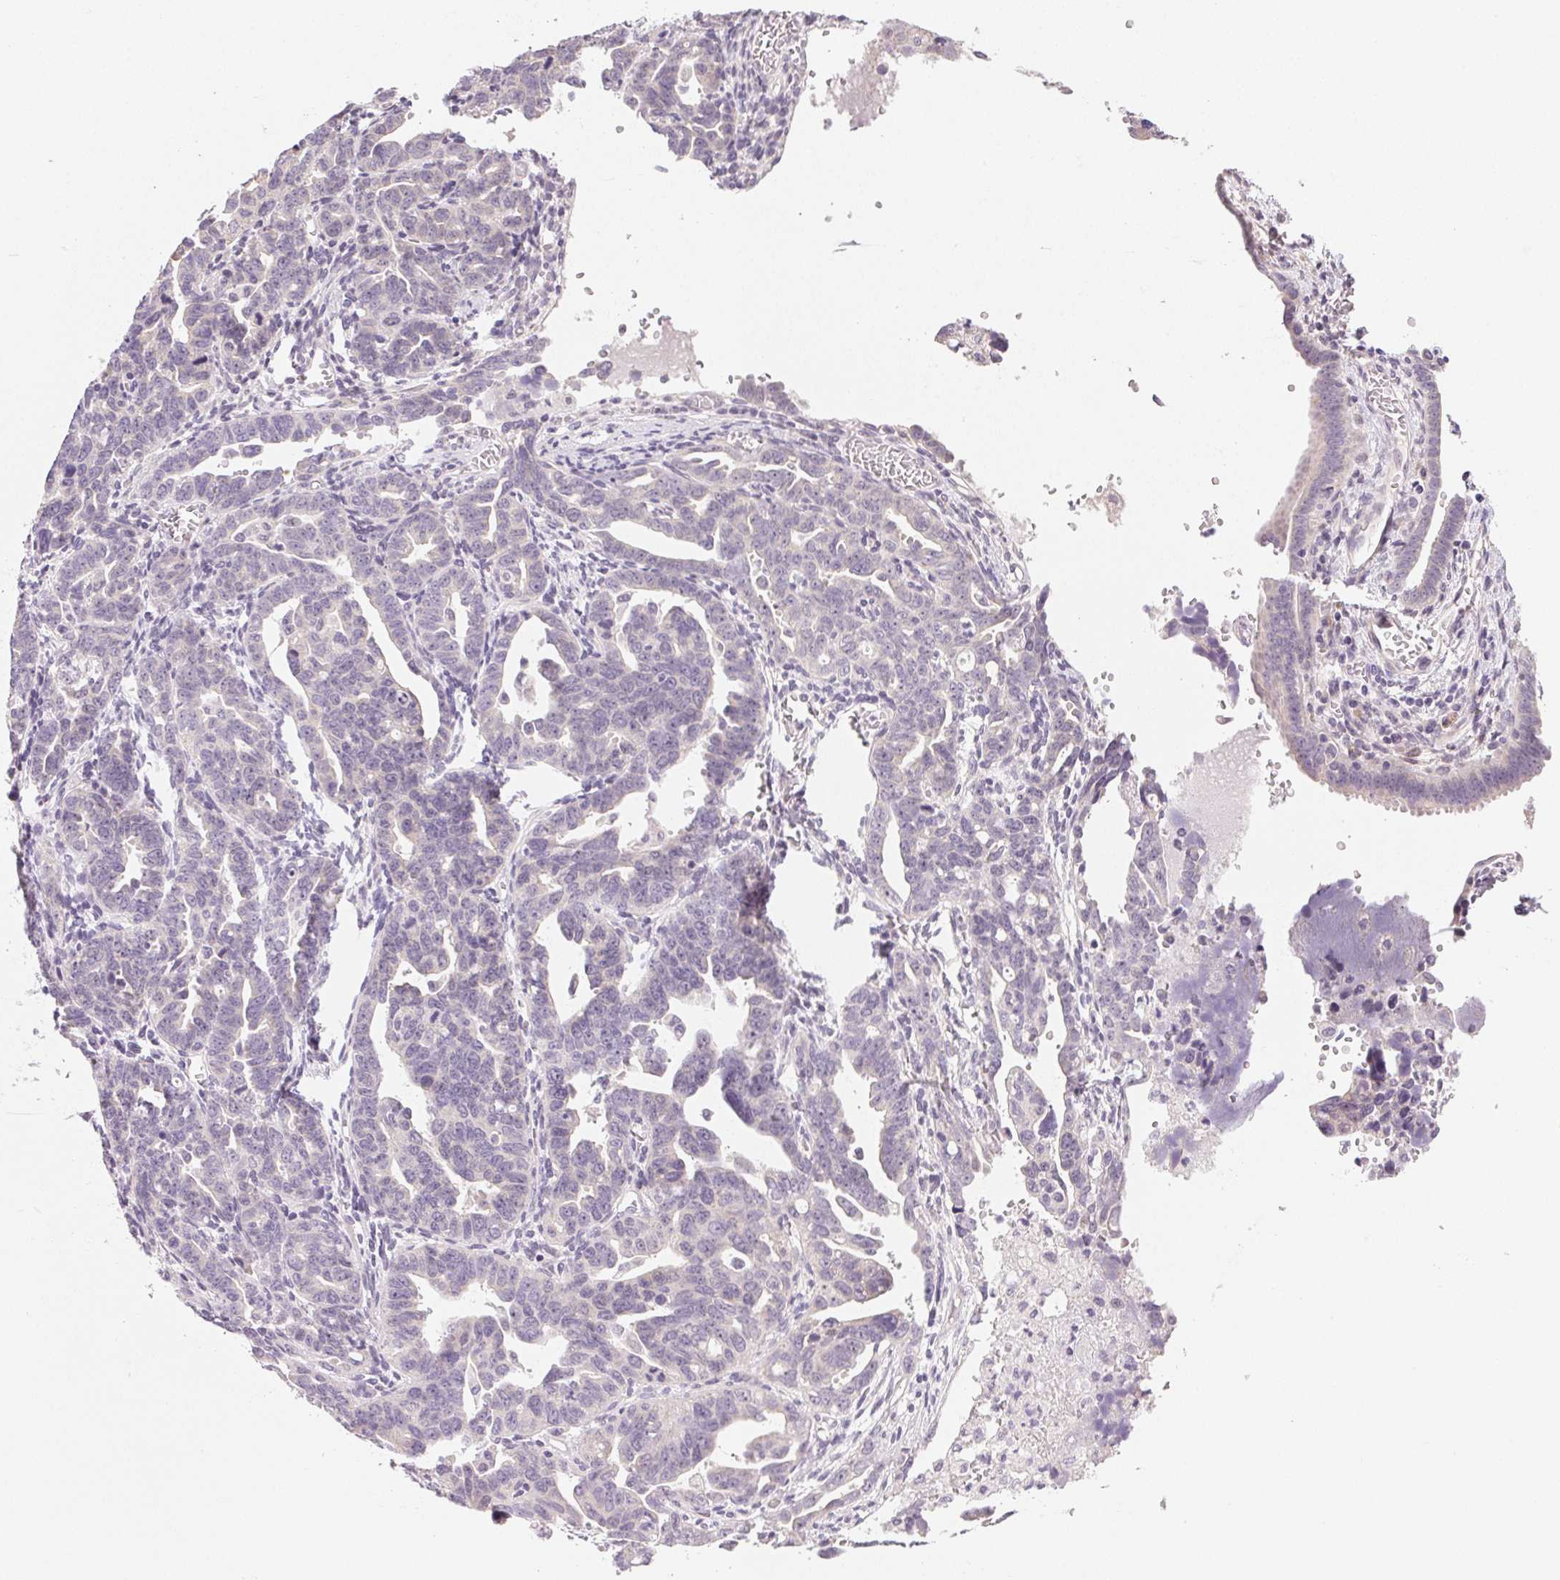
{"staining": {"intensity": "negative", "quantity": "none", "location": "none"}, "tissue": "ovarian cancer", "cell_type": "Tumor cells", "image_type": "cancer", "snomed": [{"axis": "morphology", "description": "Cystadenocarcinoma, serous, NOS"}, {"axis": "topography", "description": "Ovary"}], "caption": "This is a image of immunohistochemistry staining of serous cystadenocarcinoma (ovarian), which shows no staining in tumor cells.", "gene": "MYBL1", "patient": {"sex": "female", "age": 69}}